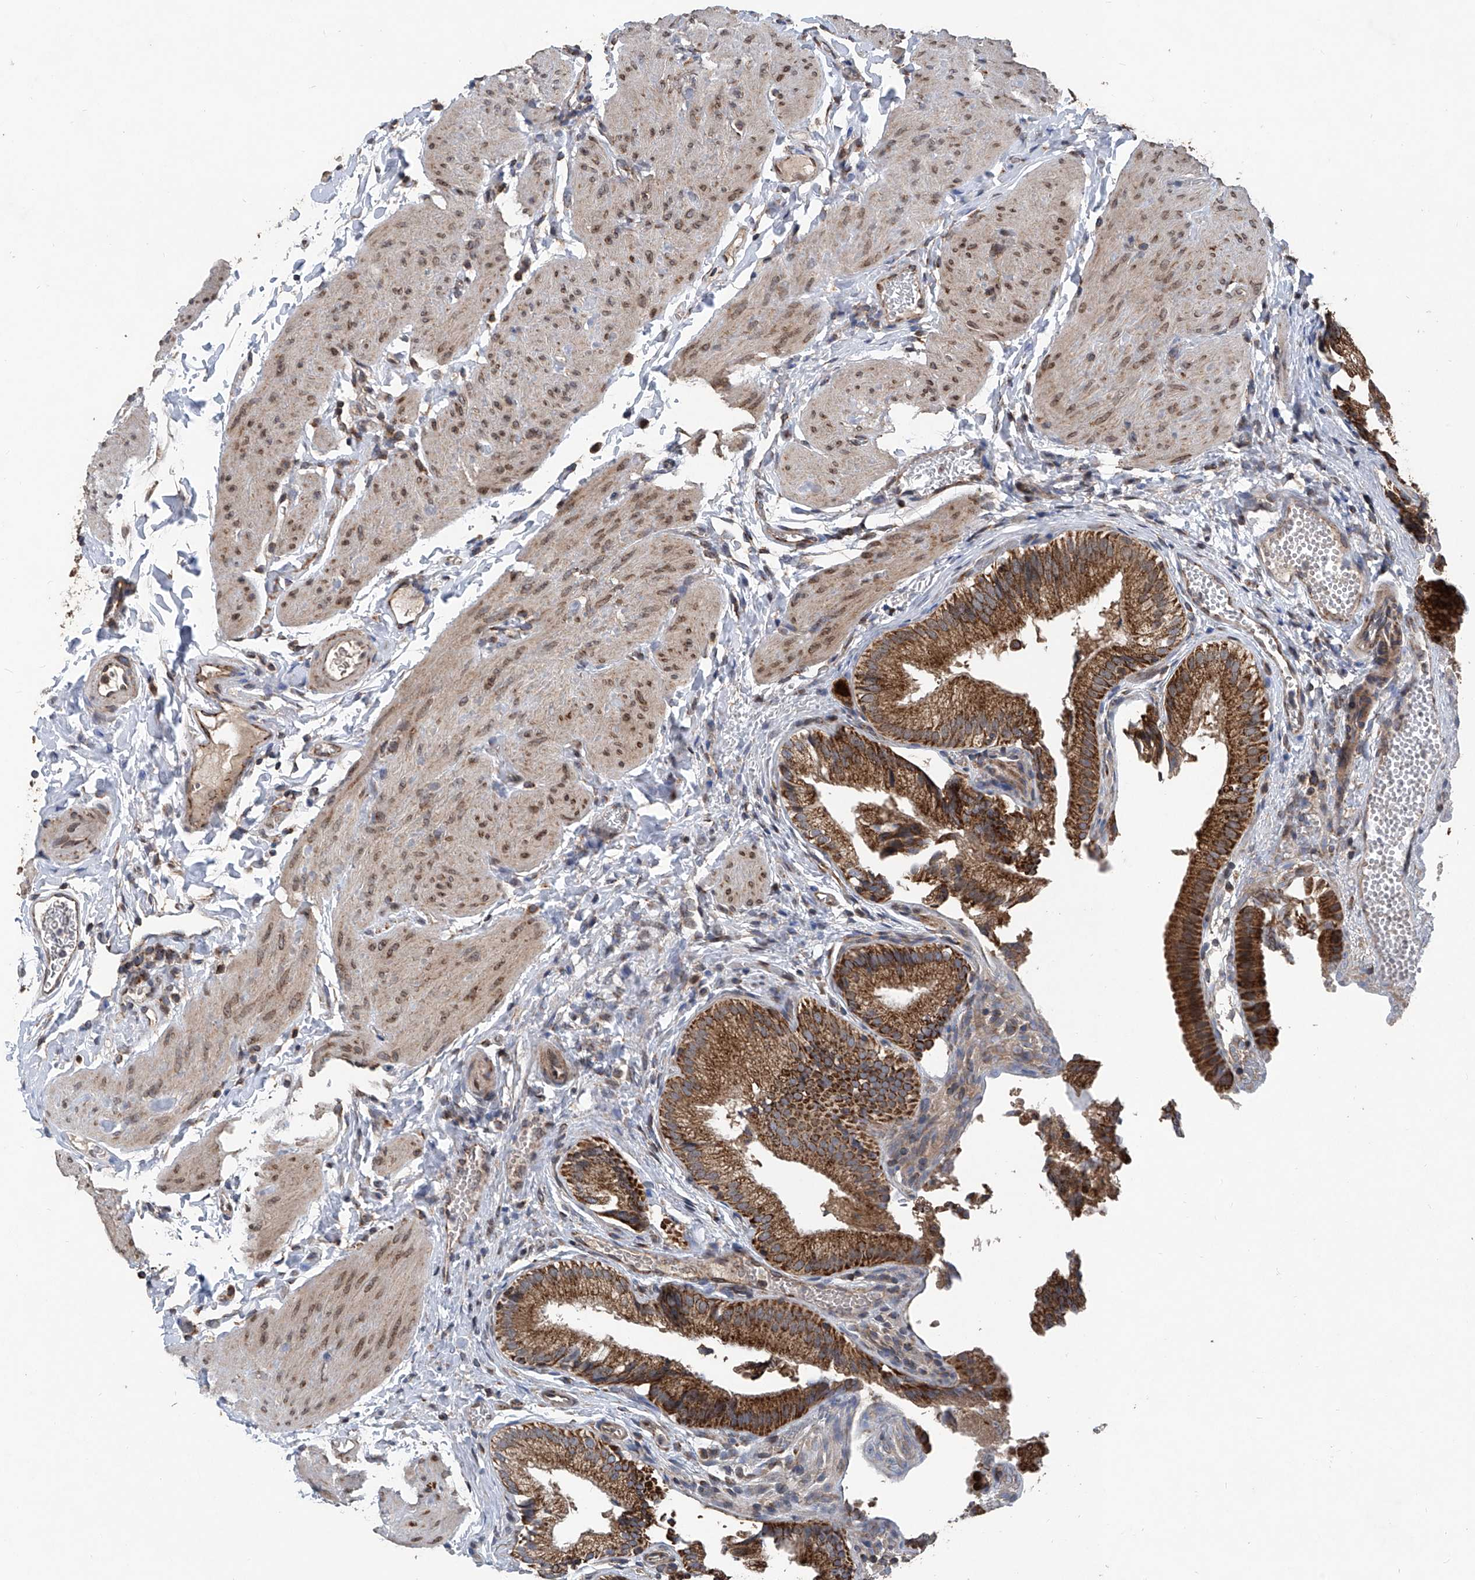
{"staining": {"intensity": "moderate", "quantity": ">75%", "location": "cytoplasmic/membranous"}, "tissue": "gallbladder", "cell_type": "Glandular cells", "image_type": "normal", "snomed": [{"axis": "morphology", "description": "Normal tissue, NOS"}, {"axis": "topography", "description": "Gallbladder"}], "caption": "Immunohistochemical staining of benign human gallbladder exhibits moderate cytoplasmic/membranous protein positivity in about >75% of glandular cells. The staining is performed using DAB brown chromogen to label protein expression. The nuclei are counter-stained blue using hematoxylin.", "gene": "BCKDHB", "patient": {"sex": "female", "age": 30}}